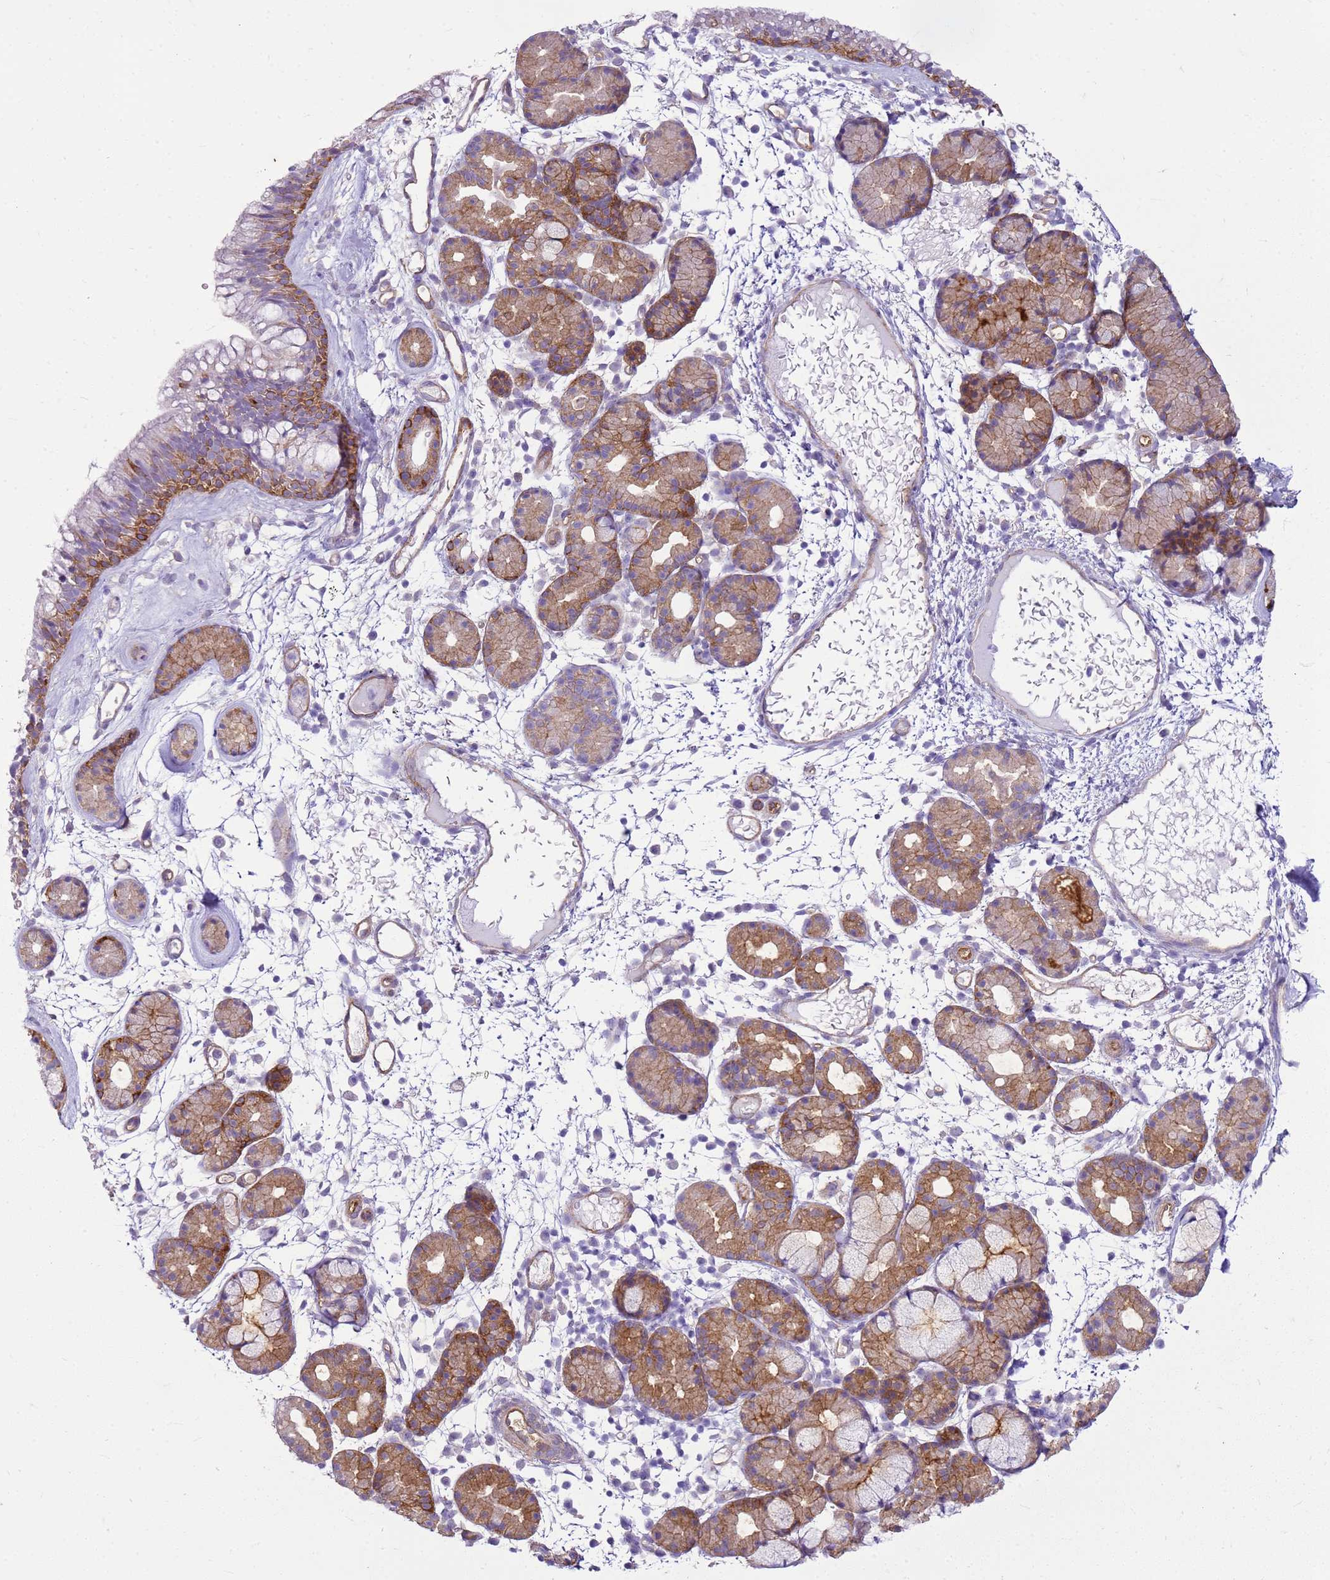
{"staining": {"intensity": "moderate", "quantity": "25%-75%", "location": "cytoplasmic/membranous"}, "tissue": "nasopharynx", "cell_type": "Respiratory epithelial cells", "image_type": "normal", "snomed": [{"axis": "morphology", "description": "Normal tissue, NOS"}, {"axis": "topography", "description": "Nasopharynx"}], "caption": "This is an image of immunohistochemistry (IHC) staining of normal nasopharynx, which shows moderate expression in the cytoplasmic/membranous of respiratory epithelial cells.", "gene": "HSPB1", "patient": {"sex": "female", "age": 81}}